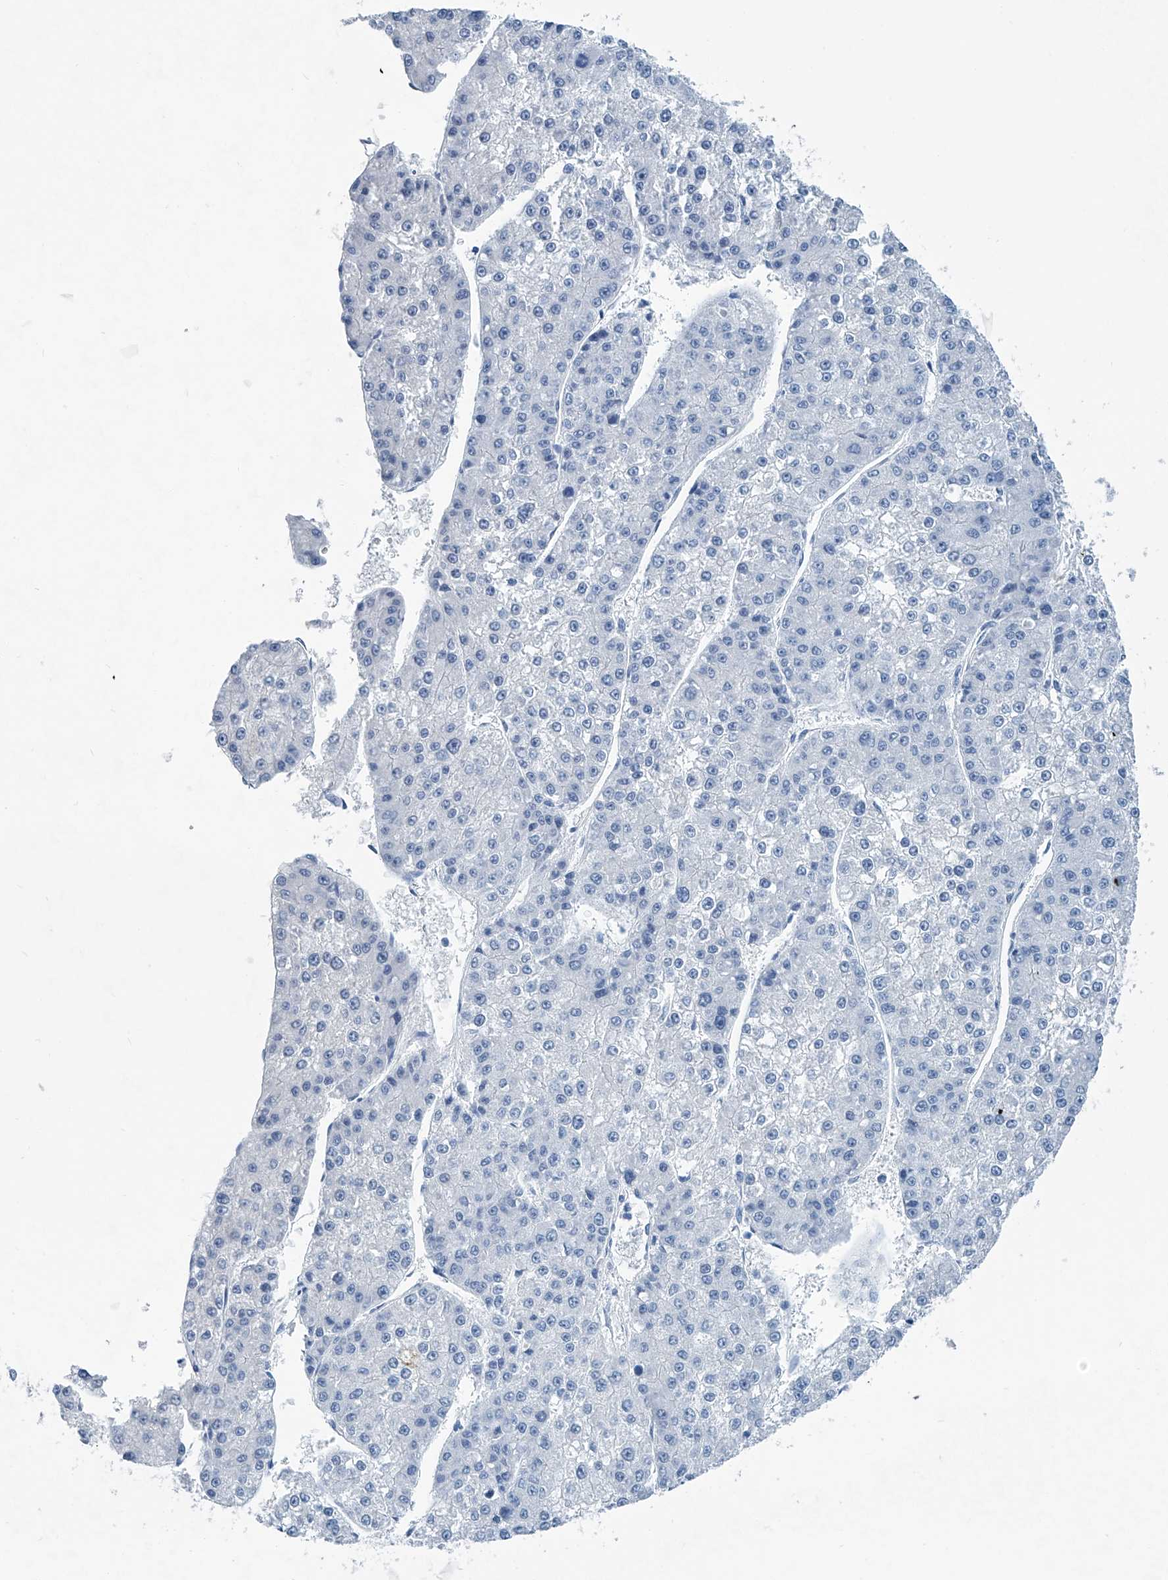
{"staining": {"intensity": "negative", "quantity": "none", "location": "none"}, "tissue": "liver cancer", "cell_type": "Tumor cells", "image_type": "cancer", "snomed": [{"axis": "morphology", "description": "Carcinoma, Hepatocellular, NOS"}, {"axis": "topography", "description": "Liver"}], "caption": "Immunohistochemical staining of human hepatocellular carcinoma (liver) exhibits no significant expression in tumor cells.", "gene": "CYP2A7", "patient": {"sex": "female", "age": 73}}